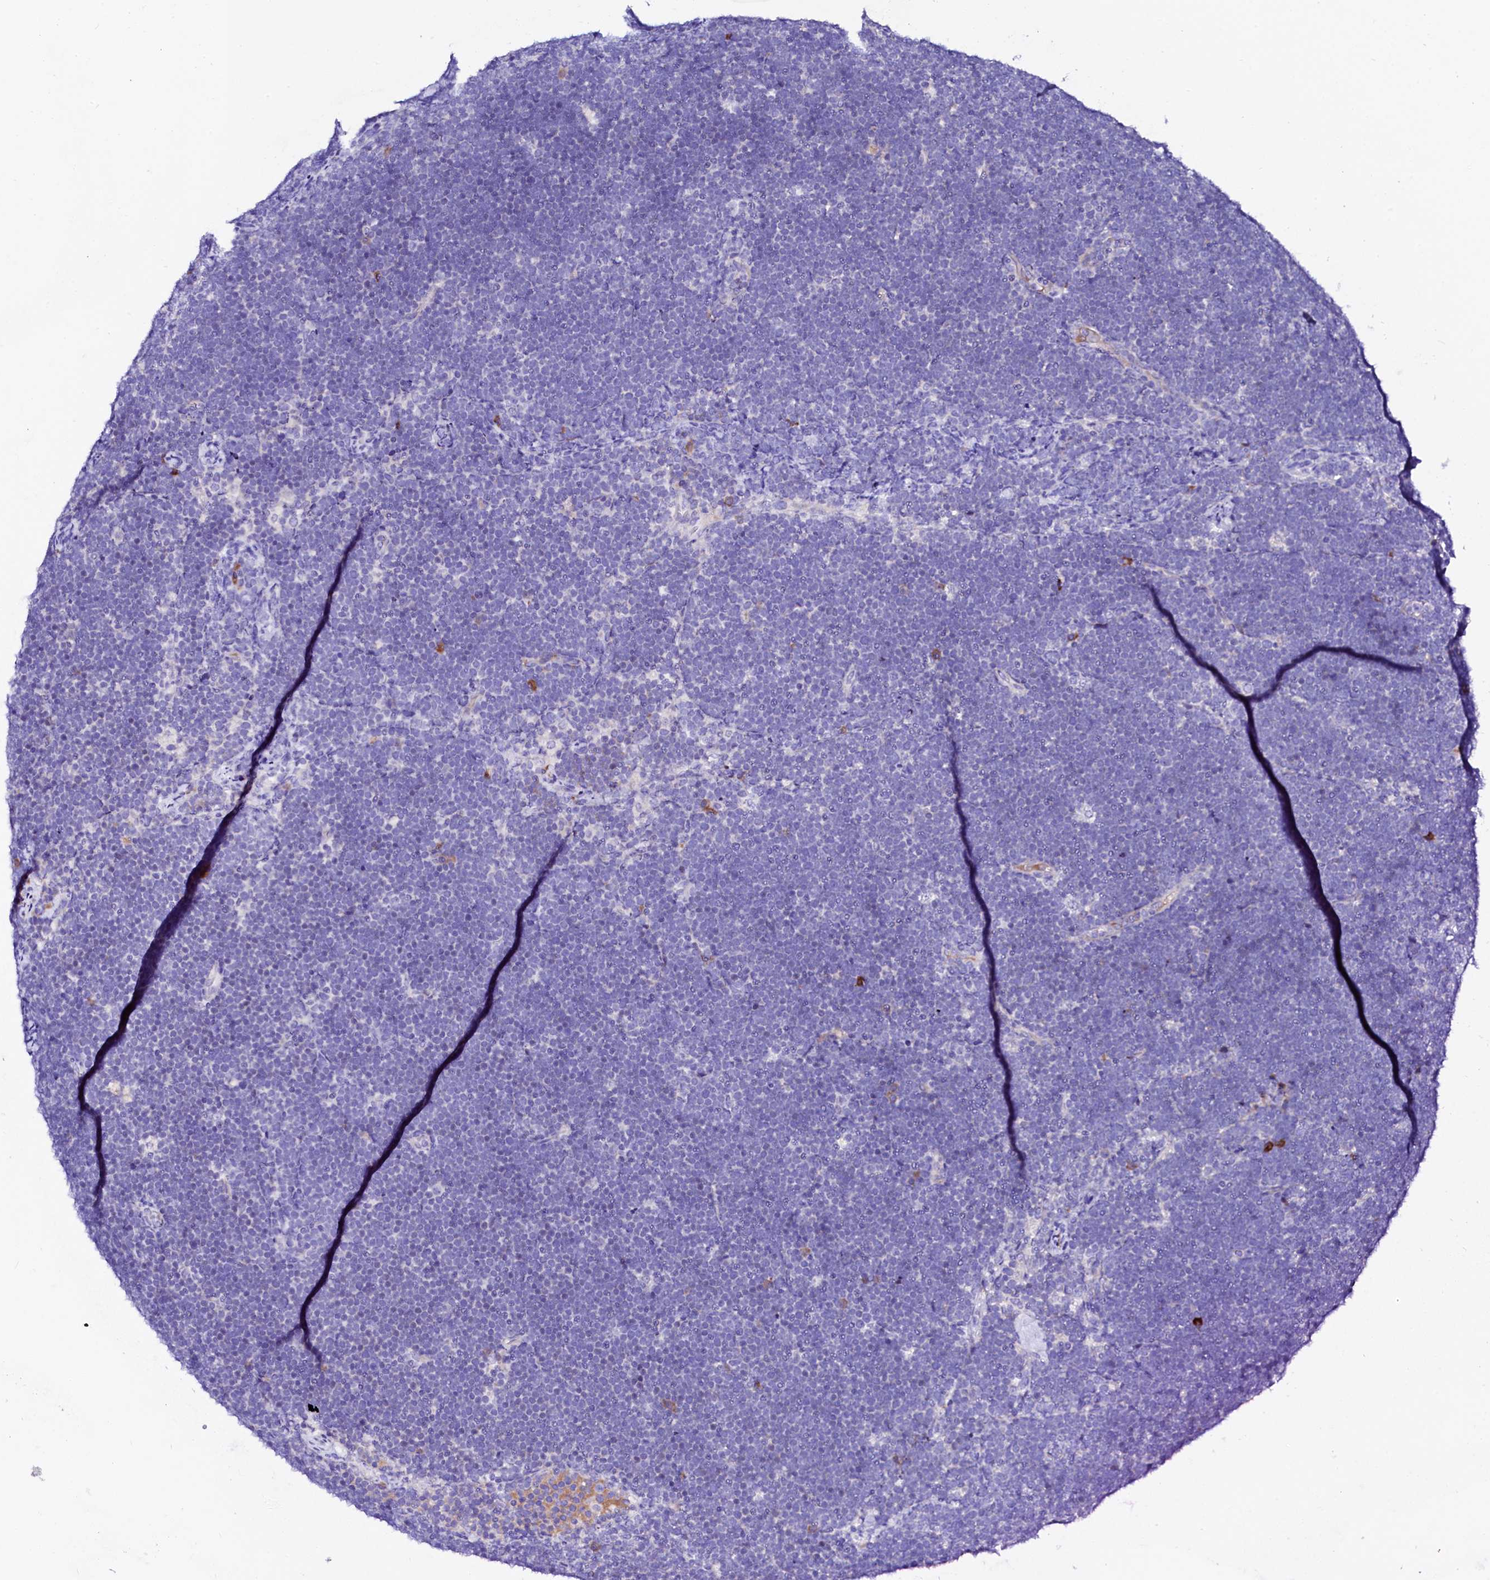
{"staining": {"intensity": "negative", "quantity": "none", "location": "none"}, "tissue": "lymphoma", "cell_type": "Tumor cells", "image_type": "cancer", "snomed": [{"axis": "morphology", "description": "Malignant lymphoma, non-Hodgkin's type, High grade"}, {"axis": "topography", "description": "Lymph node"}], "caption": "The histopathology image demonstrates no staining of tumor cells in malignant lymphoma, non-Hodgkin's type (high-grade). (Brightfield microscopy of DAB (3,3'-diaminobenzidine) immunohistochemistry at high magnification).", "gene": "BTBD16", "patient": {"sex": "male", "age": 13}}